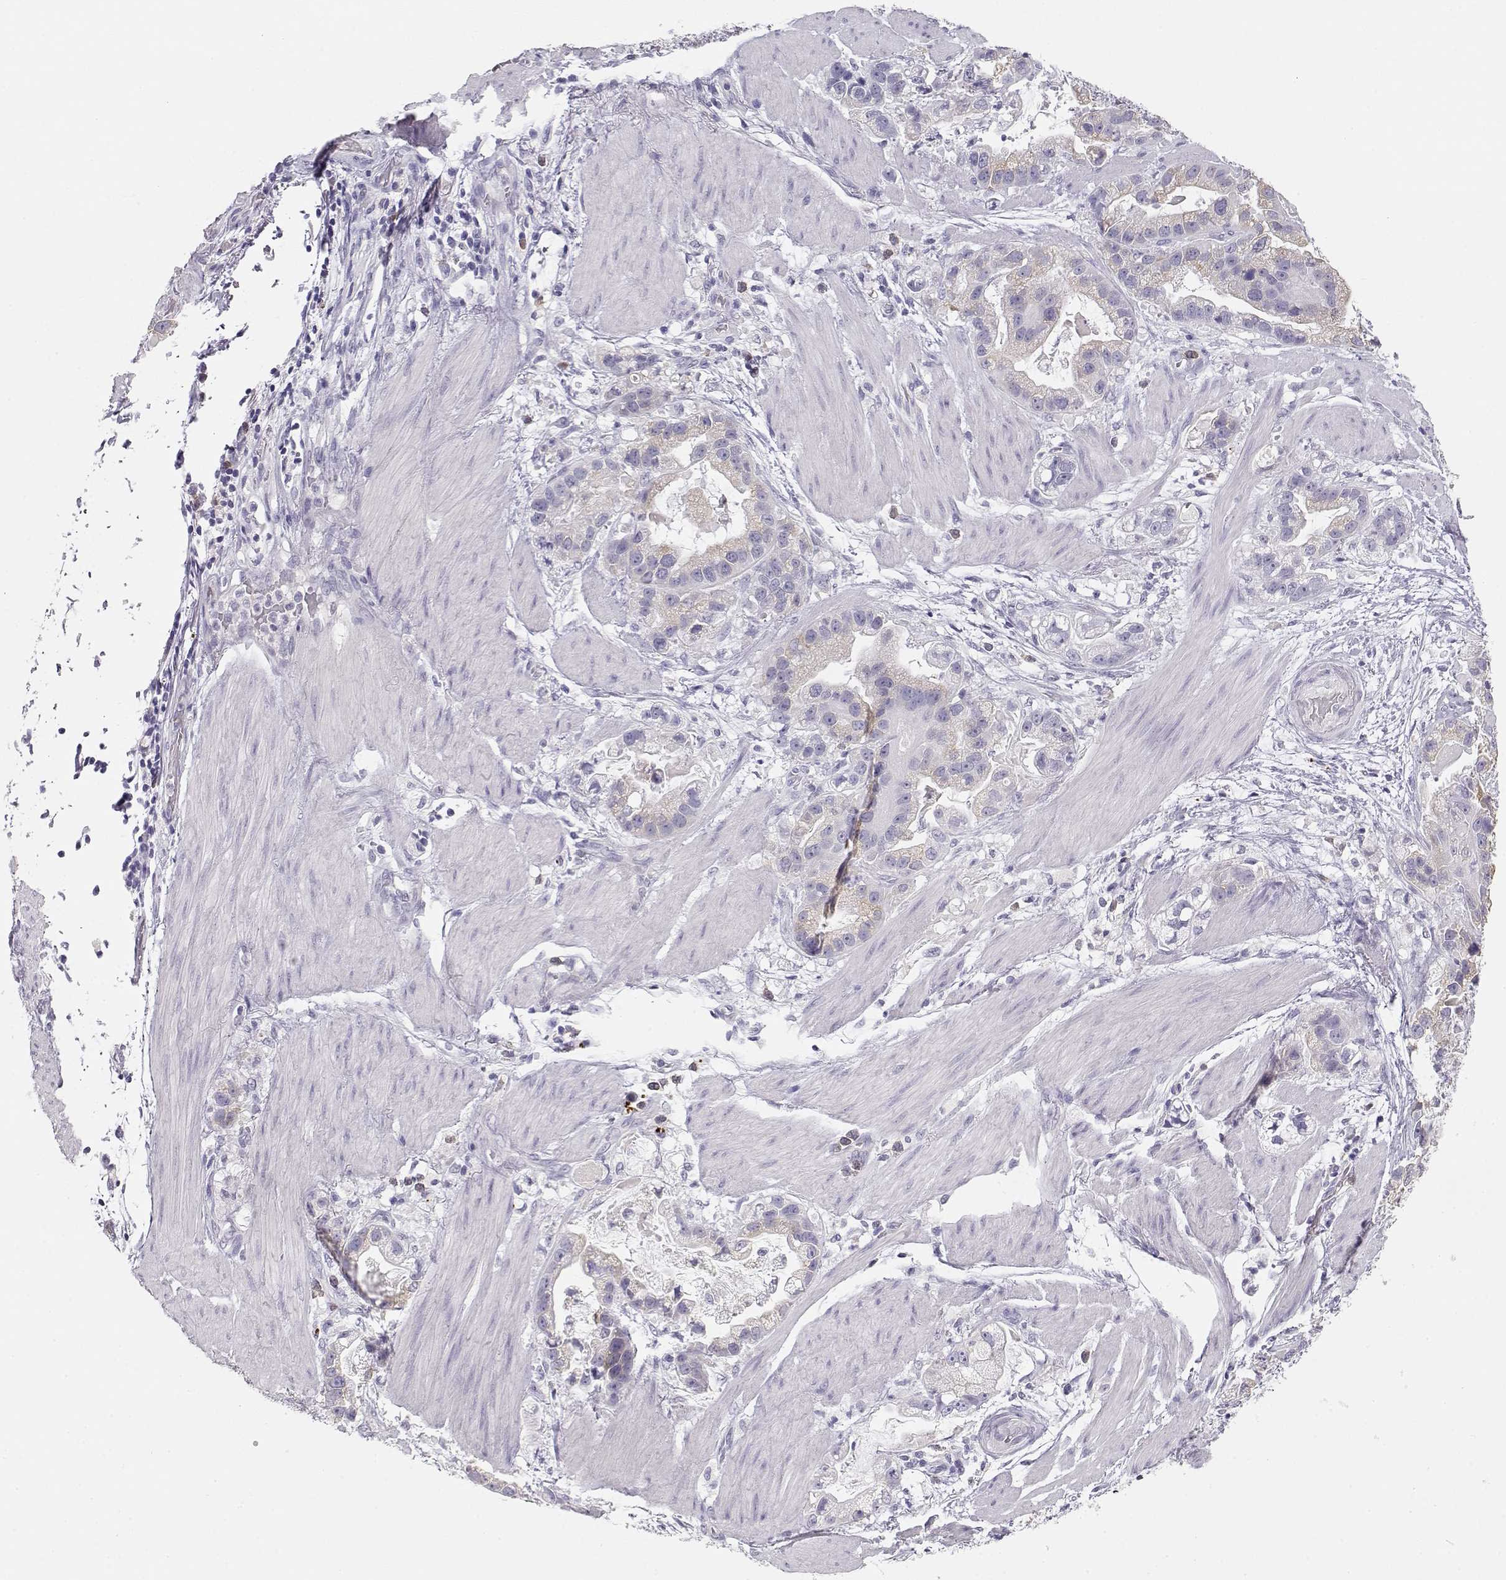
{"staining": {"intensity": "moderate", "quantity": "<25%", "location": "cytoplasmic/membranous"}, "tissue": "stomach cancer", "cell_type": "Tumor cells", "image_type": "cancer", "snomed": [{"axis": "morphology", "description": "Adenocarcinoma, NOS"}, {"axis": "topography", "description": "Stomach"}], "caption": "Stomach cancer stained with IHC displays moderate cytoplasmic/membranous positivity in approximately <25% of tumor cells. (Stains: DAB in brown, nuclei in blue, Microscopy: brightfield microscopy at high magnification).", "gene": "NUTM1", "patient": {"sex": "male", "age": 59}}